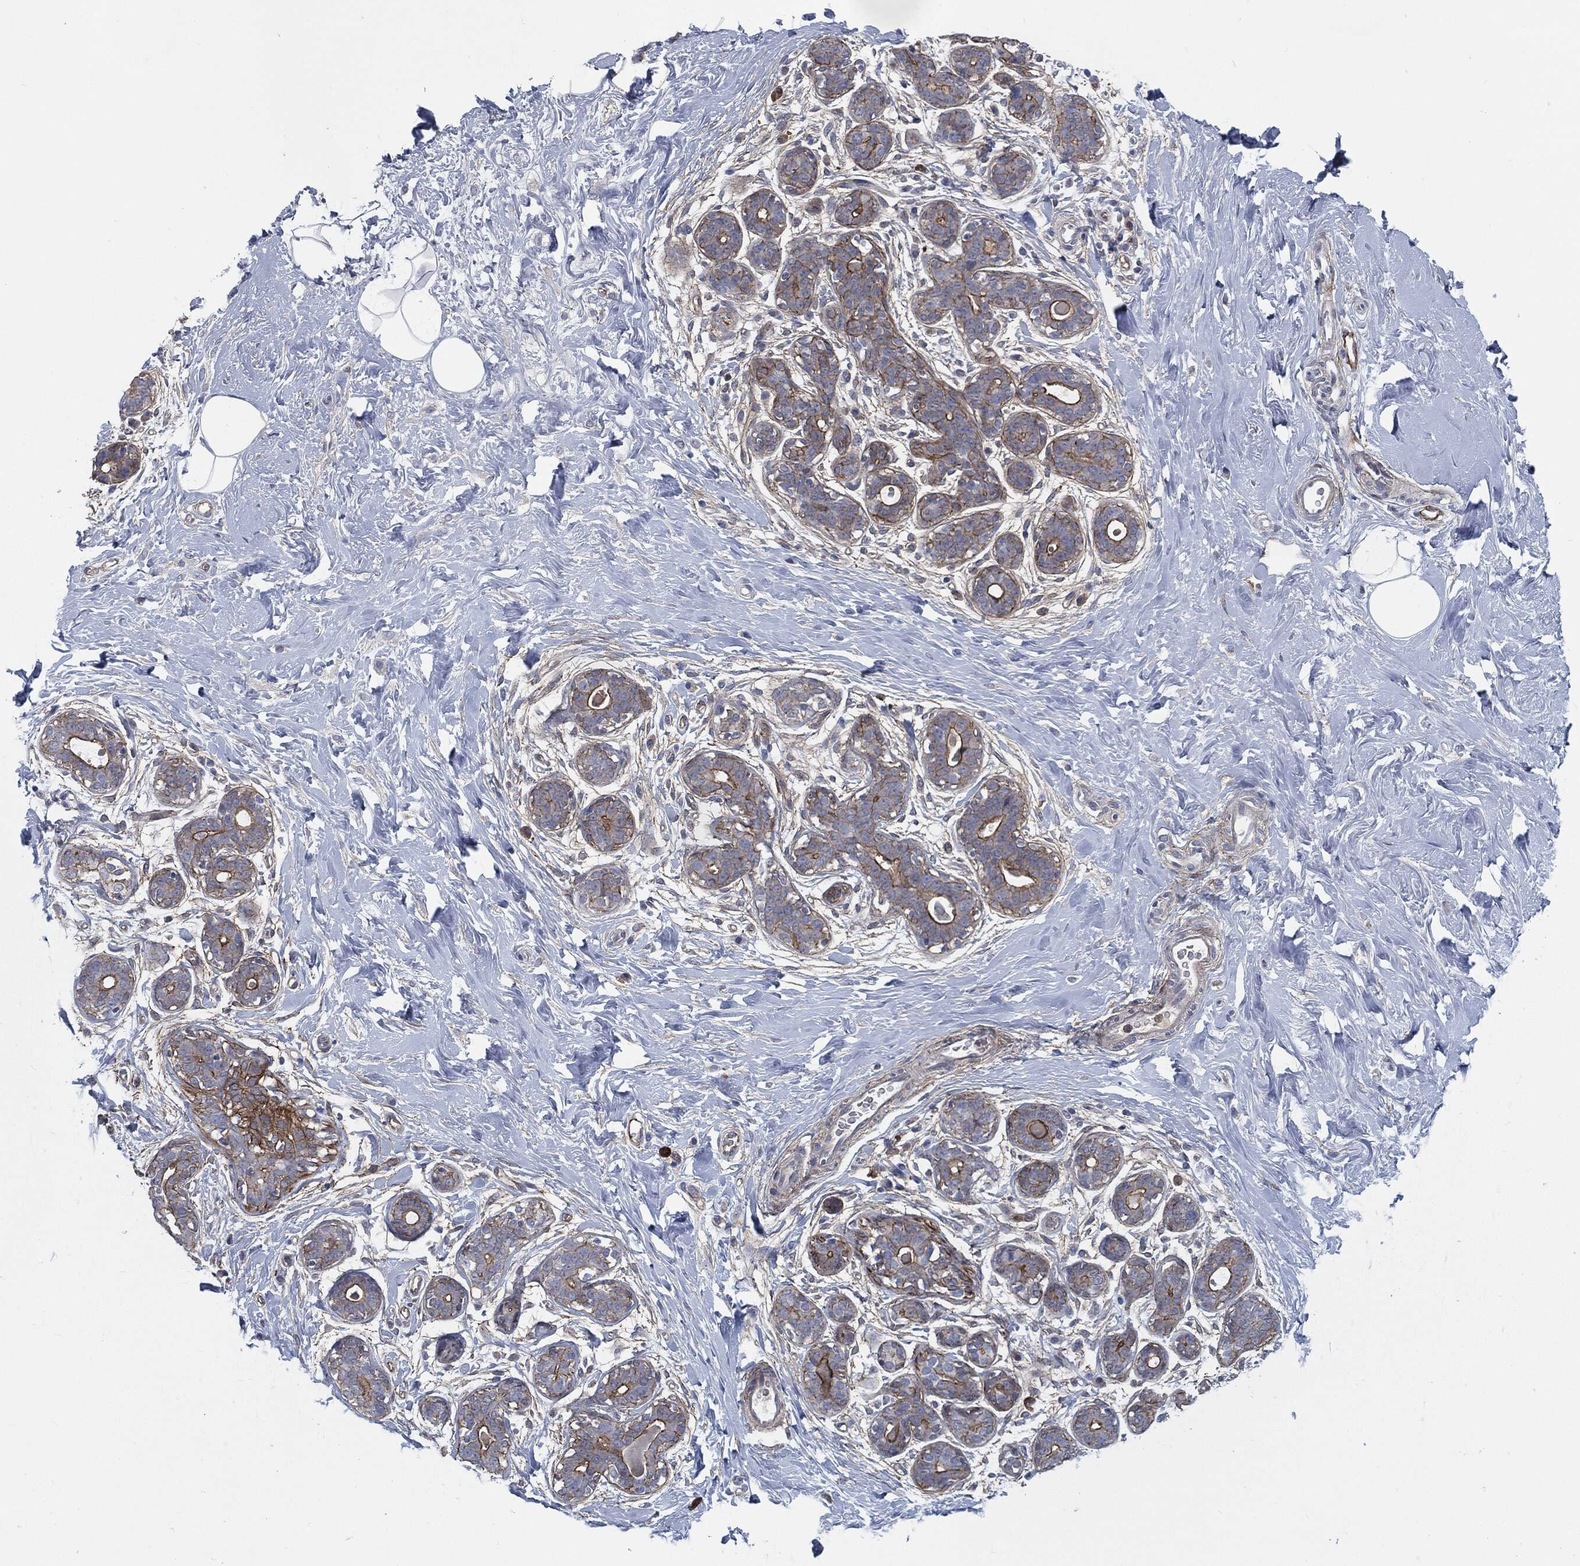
{"staining": {"intensity": "negative", "quantity": "none", "location": "none"}, "tissue": "breast", "cell_type": "Adipocytes", "image_type": "normal", "snomed": [{"axis": "morphology", "description": "Normal tissue, NOS"}, {"axis": "topography", "description": "Breast"}], "caption": "The image displays no staining of adipocytes in benign breast.", "gene": "SVIL", "patient": {"sex": "female", "age": 43}}